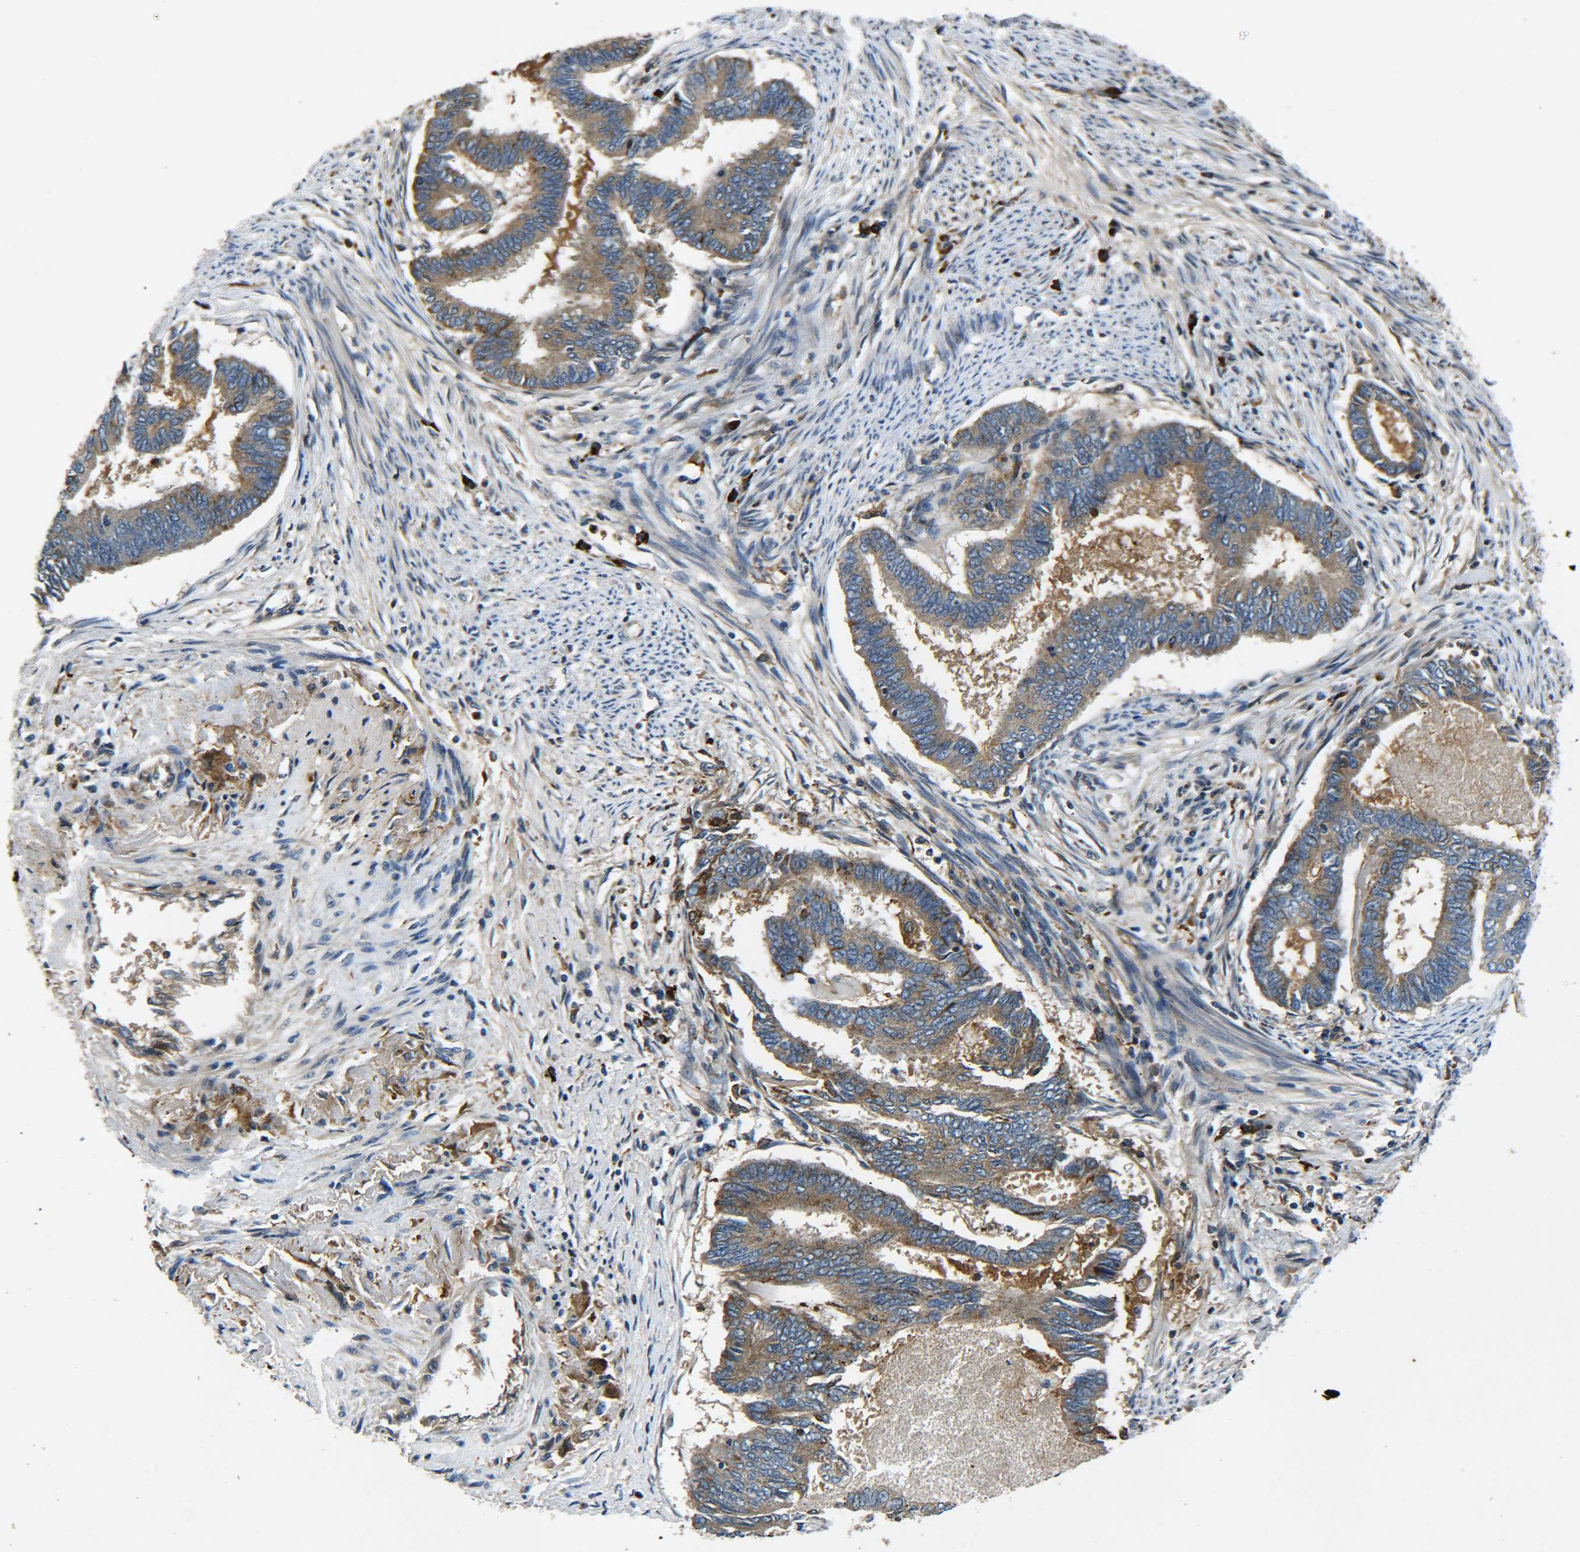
{"staining": {"intensity": "moderate", "quantity": ">75%", "location": "cytoplasmic/membranous"}, "tissue": "endometrial cancer", "cell_type": "Tumor cells", "image_type": "cancer", "snomed": [{"axis": "morphology", "description": "Adenocarcinoma, NOS"}, {"axis": "topography", "description": "Endometrium"}], "caption": "Protein staining displays moderate cytoplasmic/membranous positivity in about >75% of tumor cells in endometrial cancer.", "gene": "RAB1B", "patient": {"sex": "female", "age": 86}}